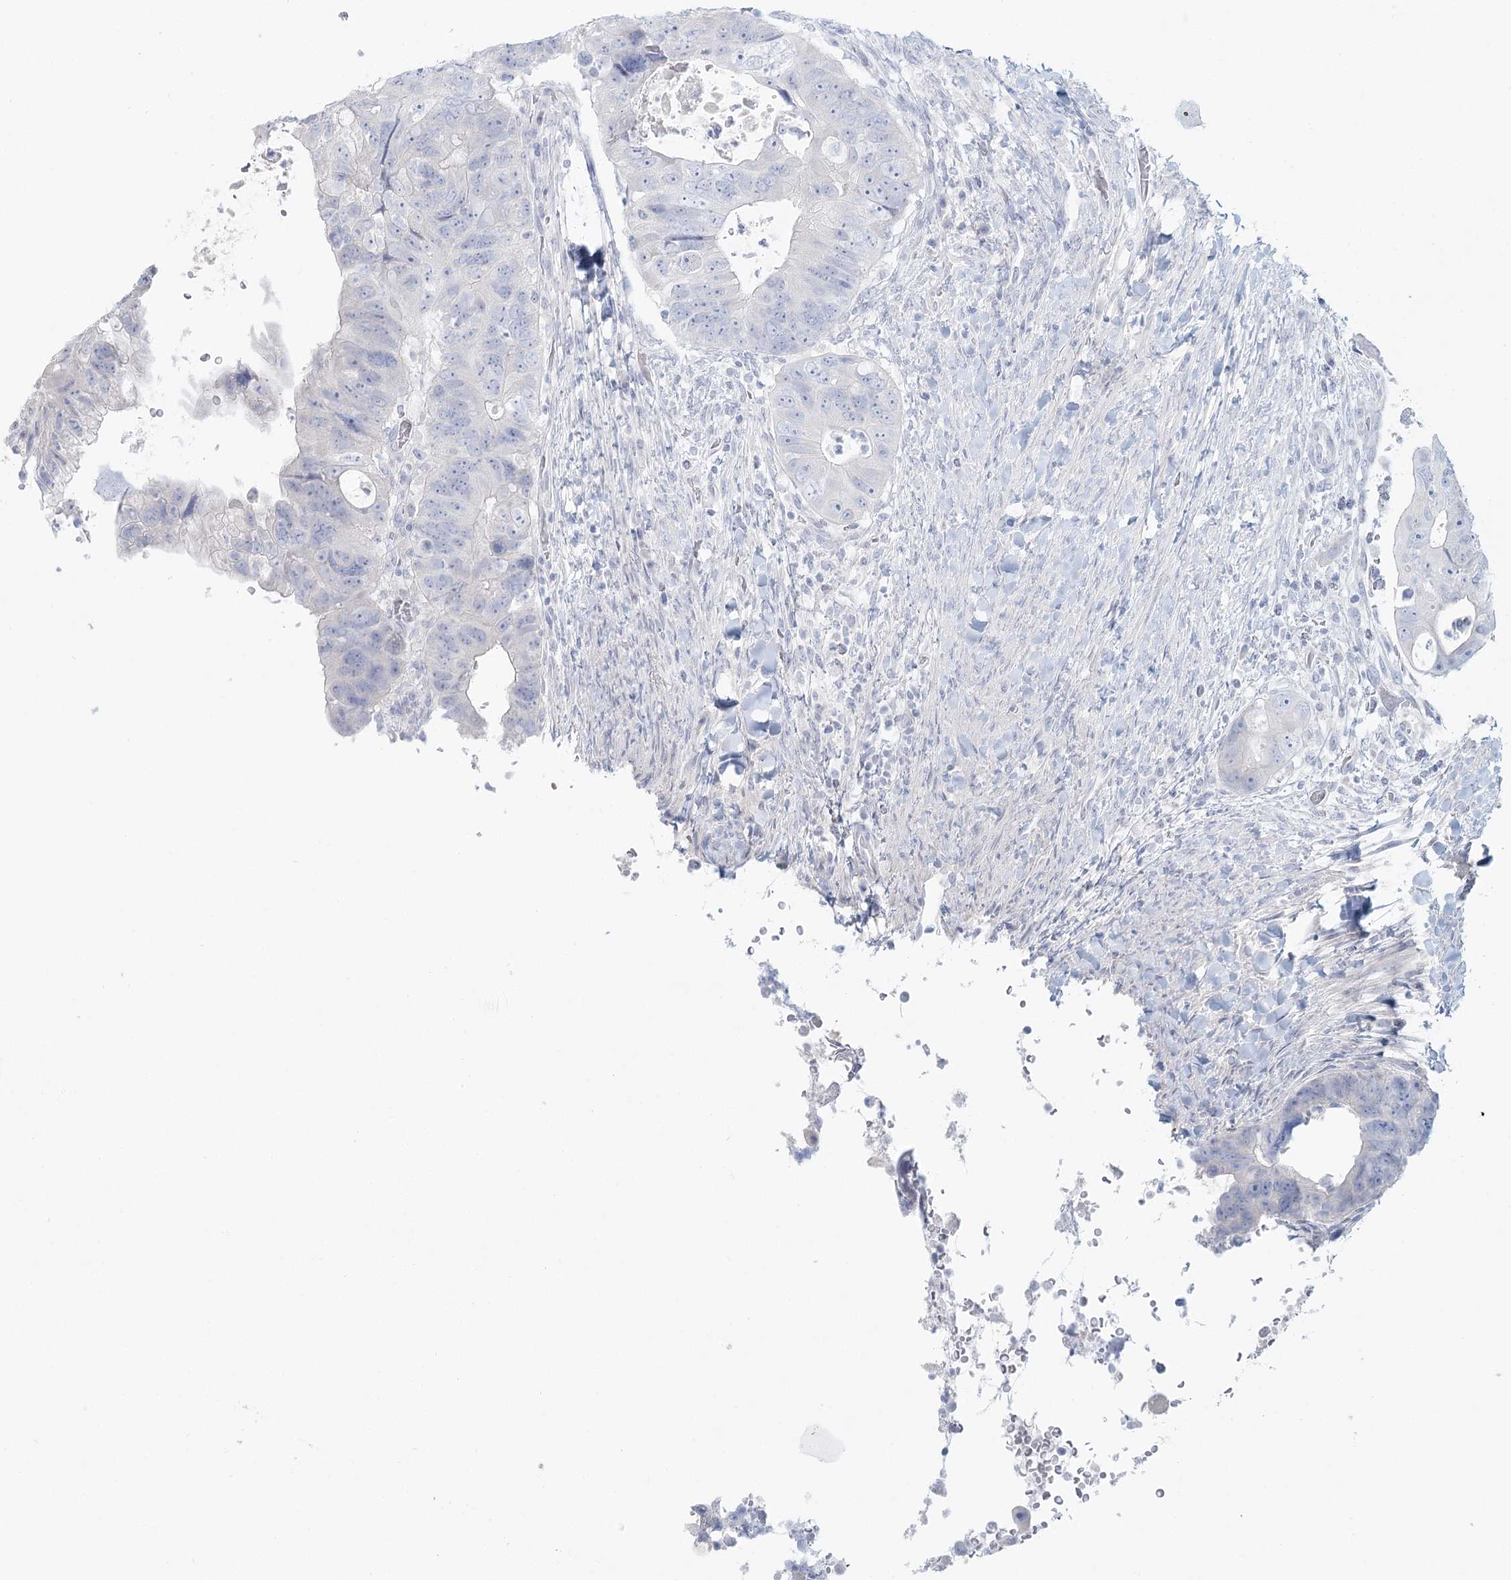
{"staining": {"intensity": "negative", "quantity": "none", "location": "none"}, "tissue": "colorectal cancer", "cell_type": "Tumor cells", "image_type": "cancer", "snomed": [{"axis": "morphology", "description": "Adenocarcinoma, NOS"}, {"axis": "topography", "description": "Rectum"}], "caption": "DAB immunohistochemical staining of adenocarcinoma (colorectal) shows no significant staining in tumor cells. (DAB (3,3'-diaminobenzidine) immunohistochemistry with hematoxylin counter stain).", "gene": "DMGDH", "patient": {"sex": "male", "age": 59}}